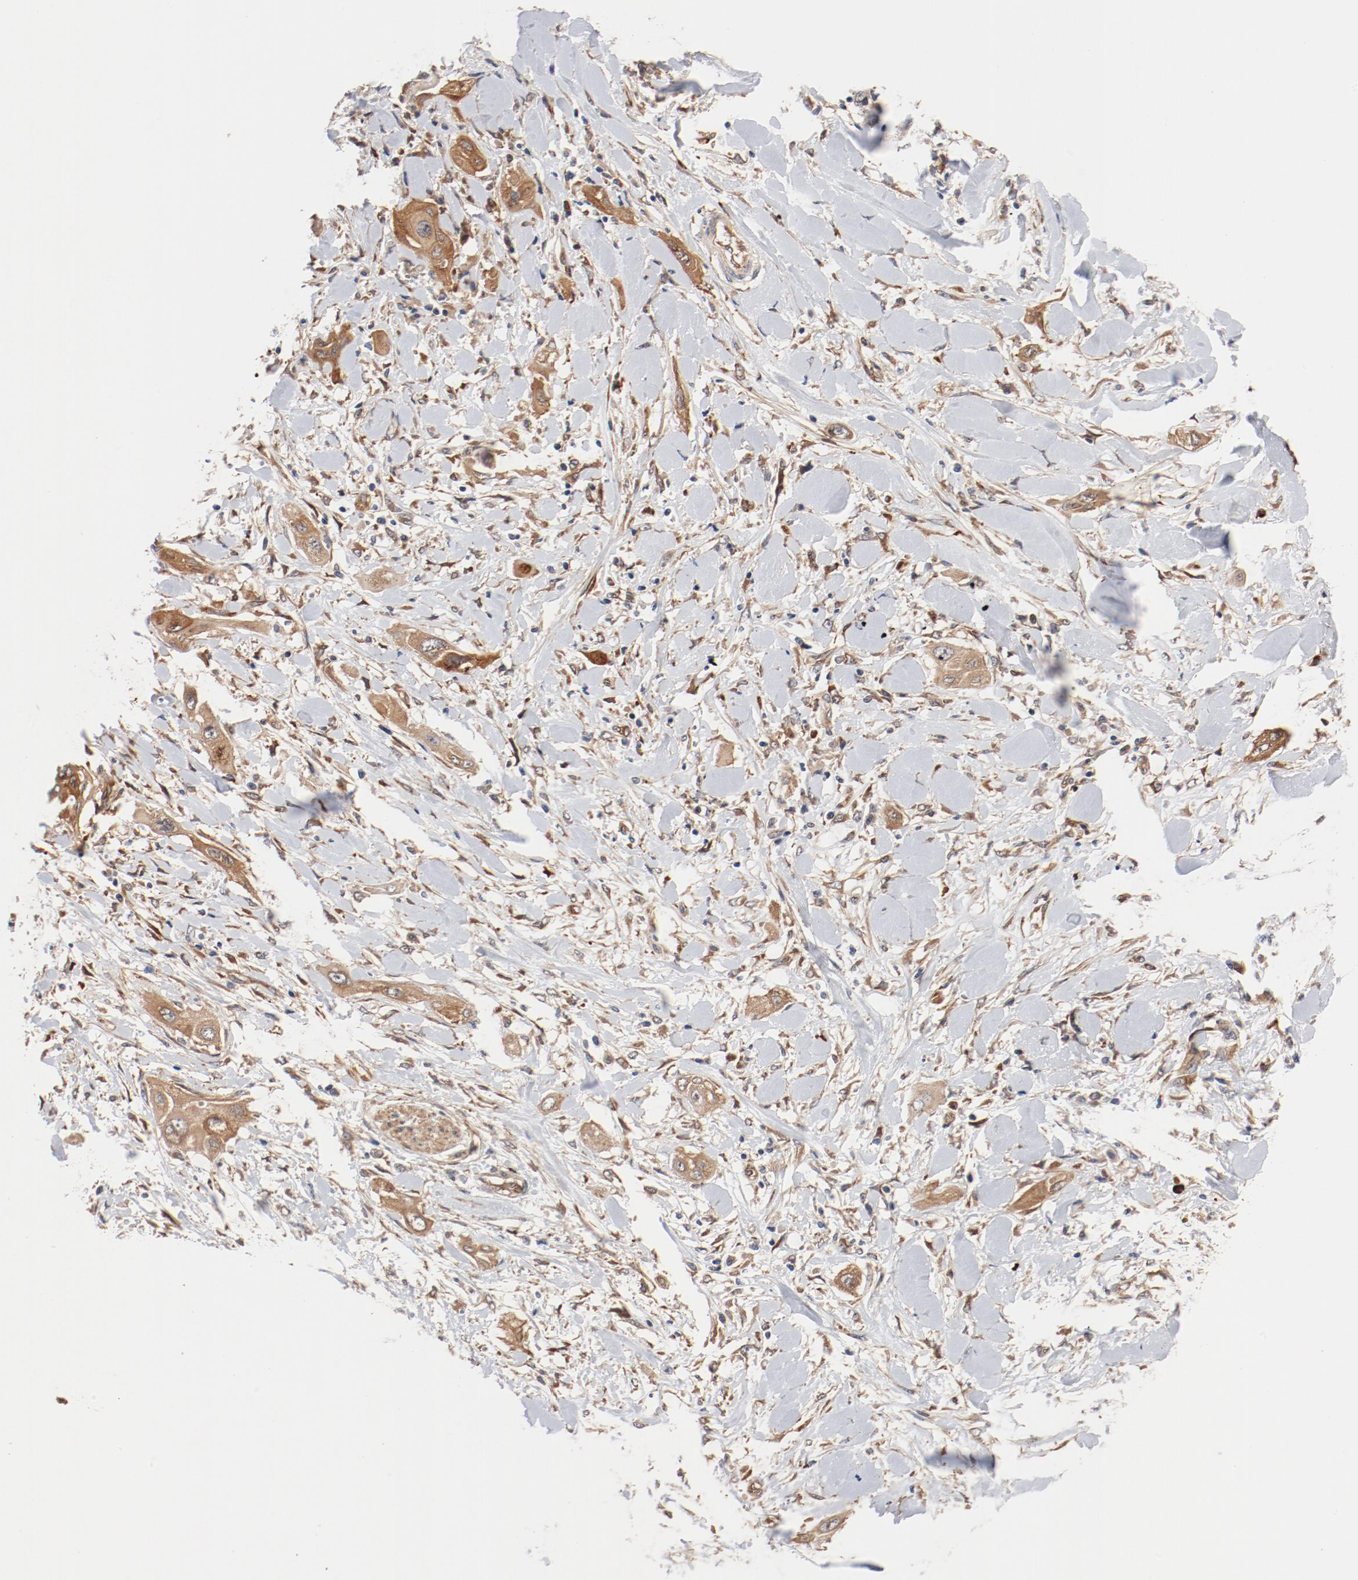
{"staining": {"intensity": "moderate", "quantity": ">75%", "location": "cytoplasmic/membranous"}, "tissue": "lung cancer", "cell_type": "Tumor cells", "image_type": "cancer", "snomed": [{"axis": "morphology", "description": "Squamous cell carcinoma, NOS"}, {"axis": "topography", "description": "Lung"}], "caption": "This photomicrograph shows IHC staining of lung cancer, with medium moderate cytoplasmic/membranous expression in approximately >75% of tumor cells.", "gene": "PITPNM2", "patient": {"sex": "female", "age": 47}}